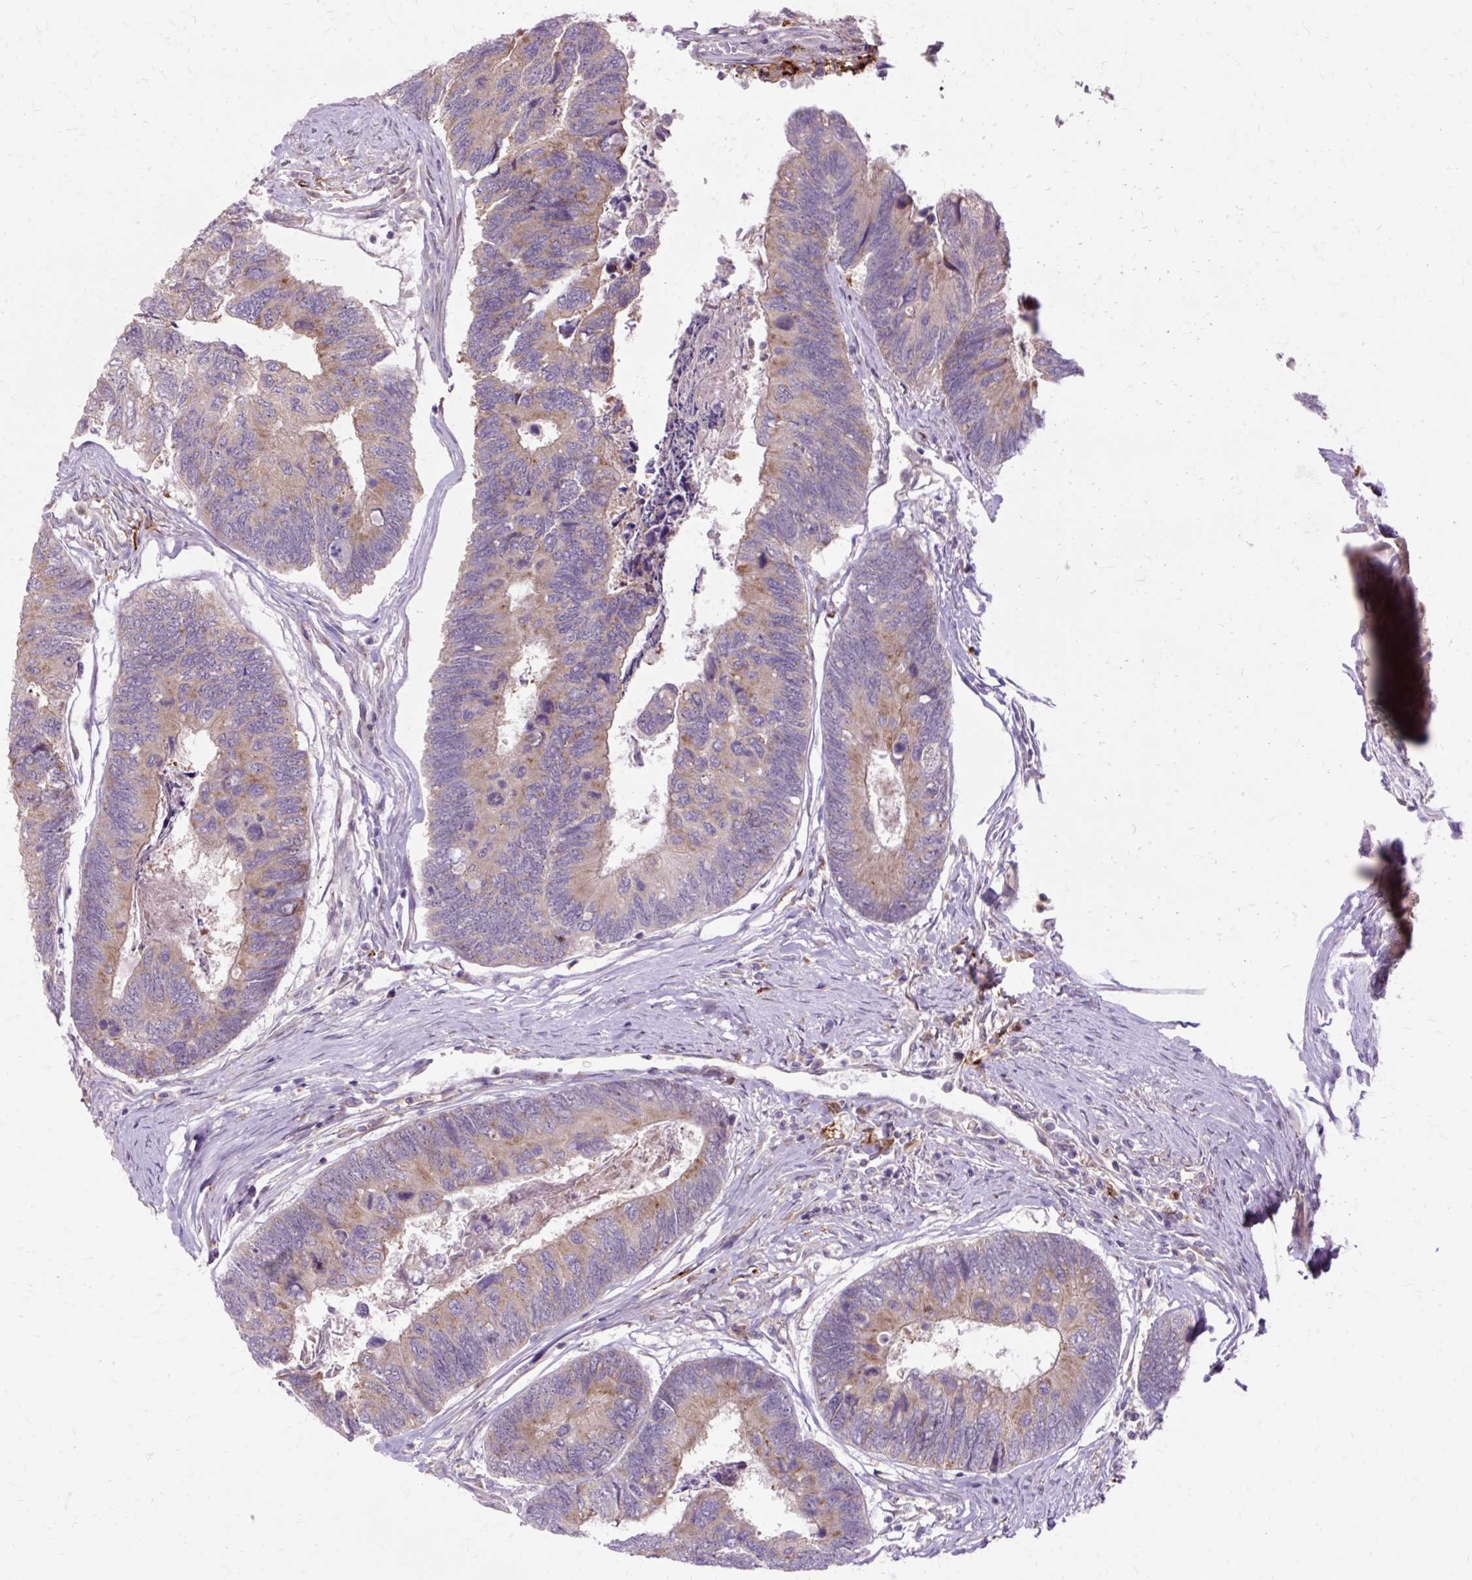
{"staining": {"intensity": "moderate", "quantity": "25%-75%", "location": "cytoplasmic/membranous"}, "tissue": "colorectal cancer", "cell_type": "Tumor cells", "image_type": "cancer", "snomed": [{"axis": "morphology", "description": "Adenocarcinoma, NOS"}, {"axis": "topography", "description": "Colon"}], "caption": "Brown immunohistochemical staining in colorectal cancer (adenocarcinoma) exhibits moderate cytoplasmic/membranous staining in about 25%-75% of tumor cells.", "gene": "GEMIN2", "patient": {"sex": "female", "age": 67}}